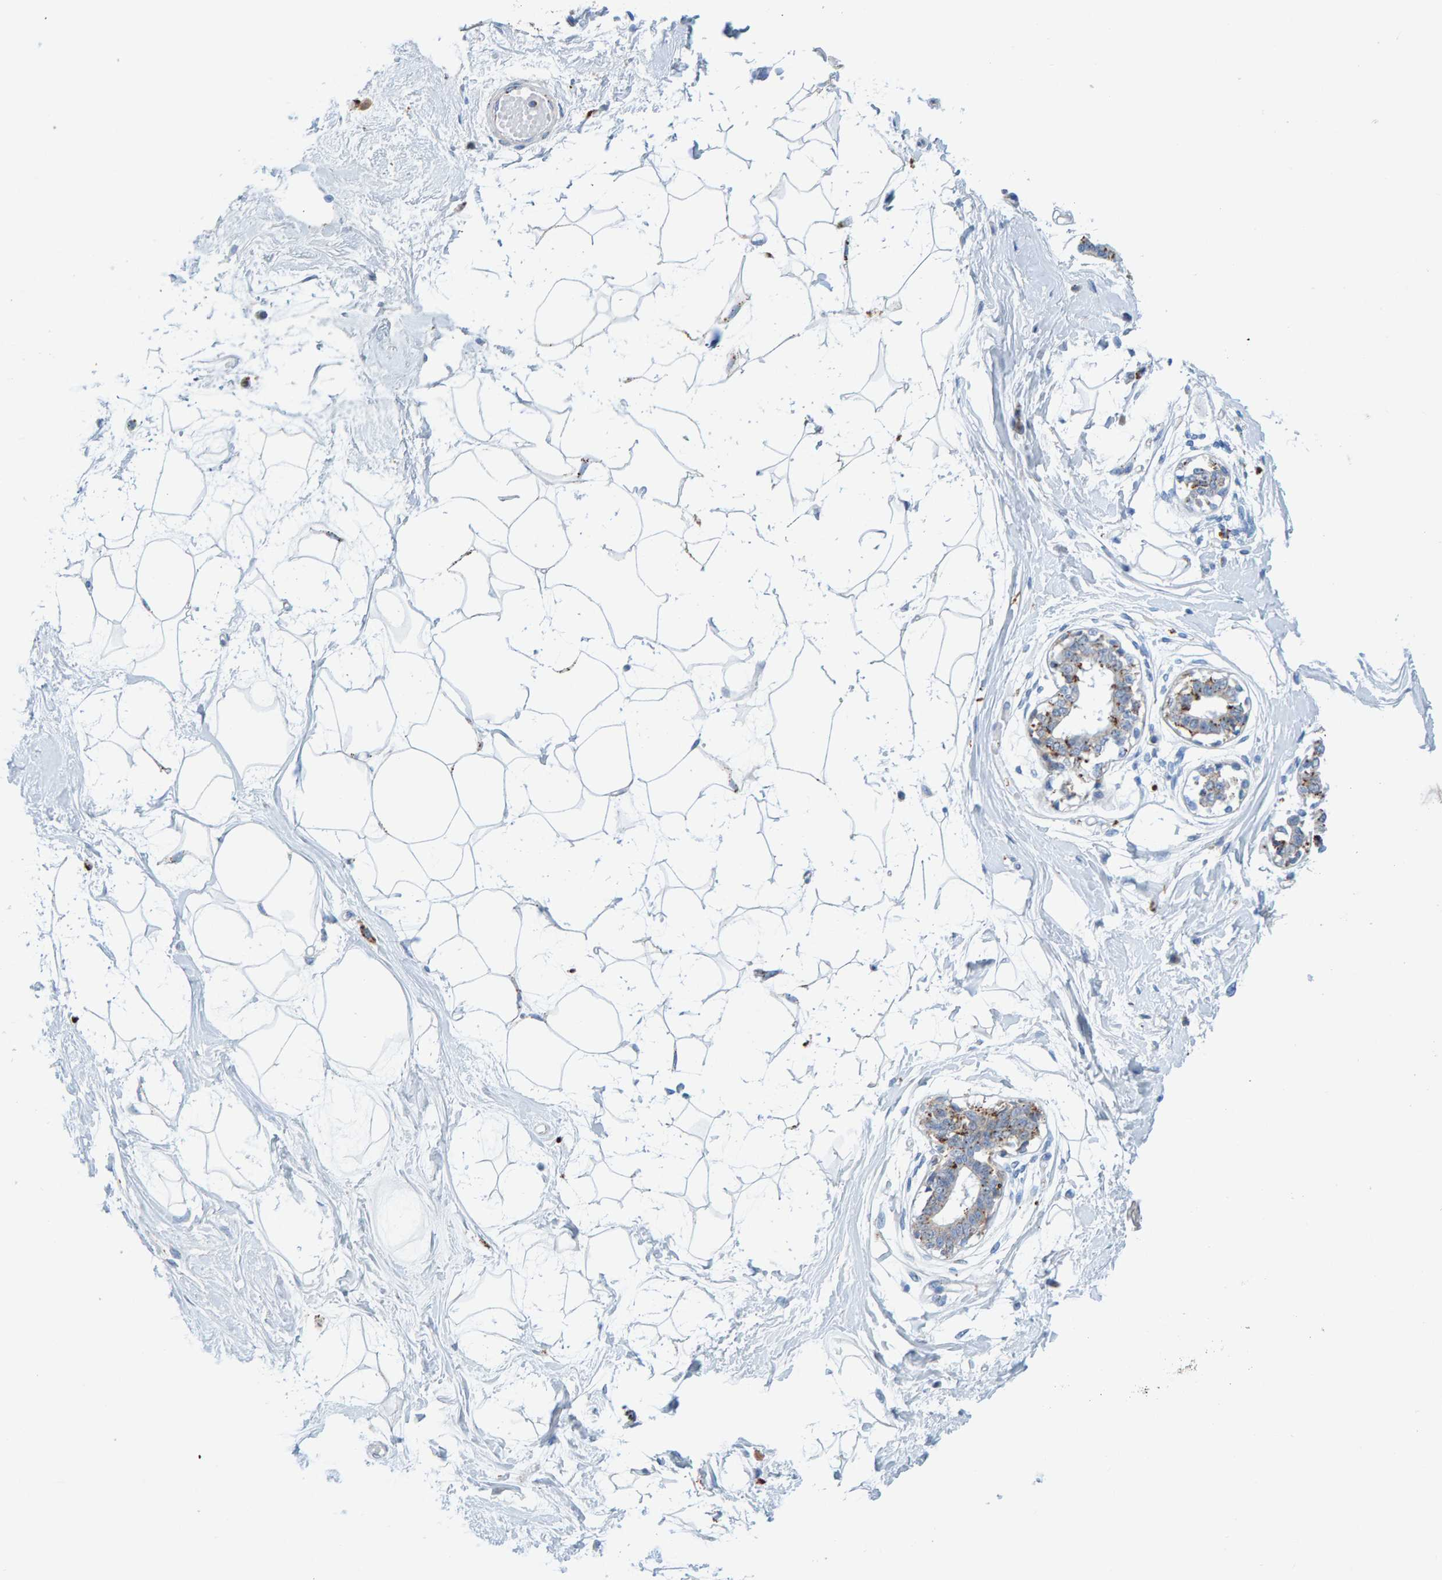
{"staining": {"intensity": "weak", "quantity": ">75%", "location": "cytoplasmic/membranous"}, "tissue": "breast", "cell_type": "Adipocytes", "image_type": "normal", "snomed": [{"axis": "morphology", "description": "Normal tissue, NOS"}, {"axis": "topography", "description": "Breast"}], "caption": "Normal breast demonstrates weak cytoplasmic/membranous expression in about >75% of adipocytes, visualized by immunohistochemistry.", "gene": "BIN3", "patient": {"sex": "female", "age": 45}}